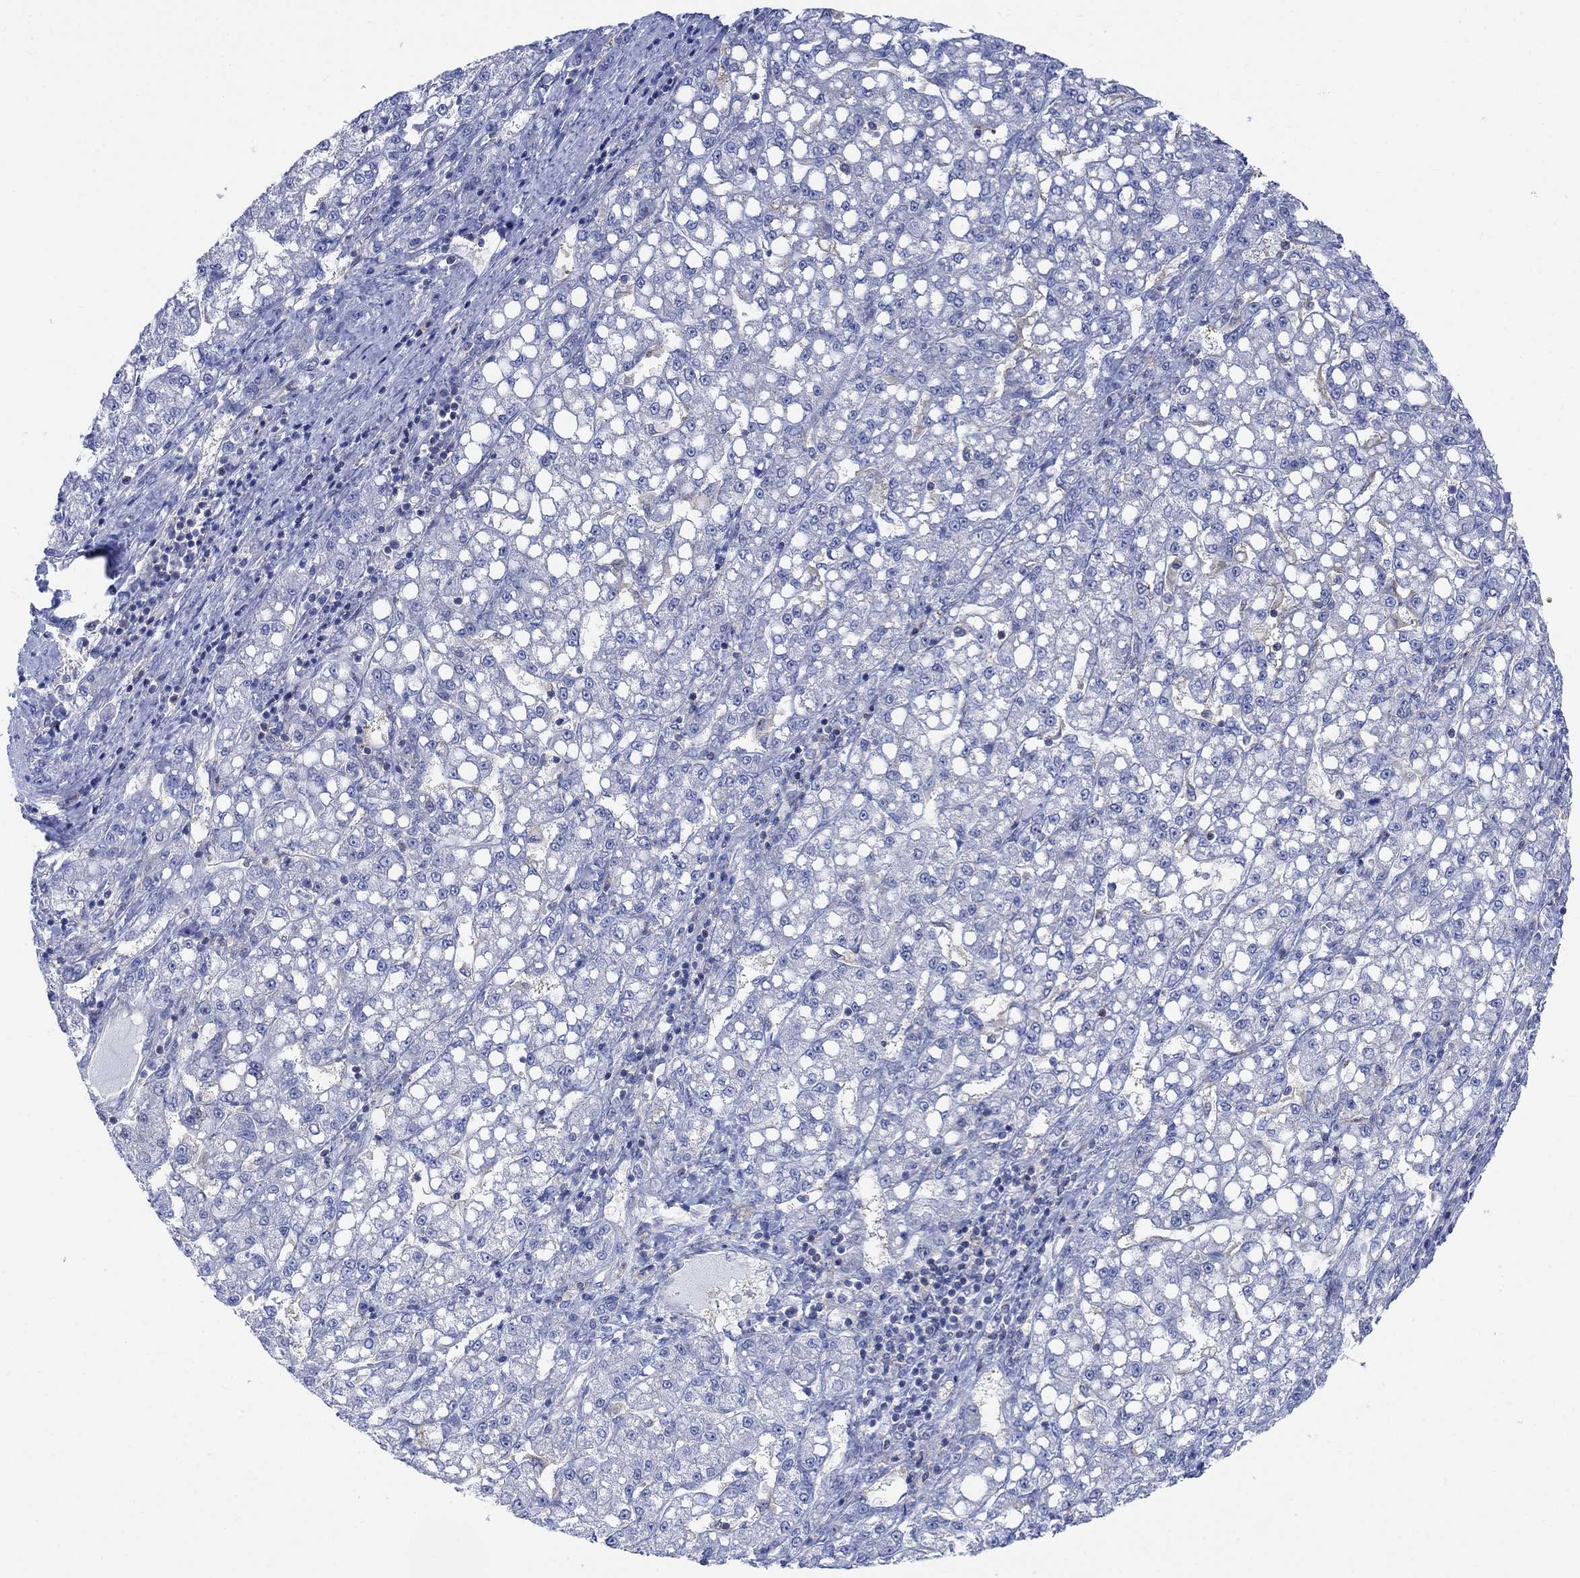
{"staining": {"intensity": "negative", "quantity": "none", "location": "none"}, "tissue": "liver cancer", "cell_type": "Tumor cells", "image_type": "cancer", "snomed": [{"axis": "morphology", "description": "Carcinoma, Hepatocellular, NOS"}, {"axis": "topography", "description": "Liver"}], "caption": "Immunohistochemistry histopathology image of human hepatocellular carcinoma (liver) stained for a protein (brown), which demonstrates no staining in tumor cells.", "gene": "ARSK", "patient": {"sex": "female", "age": 65}}